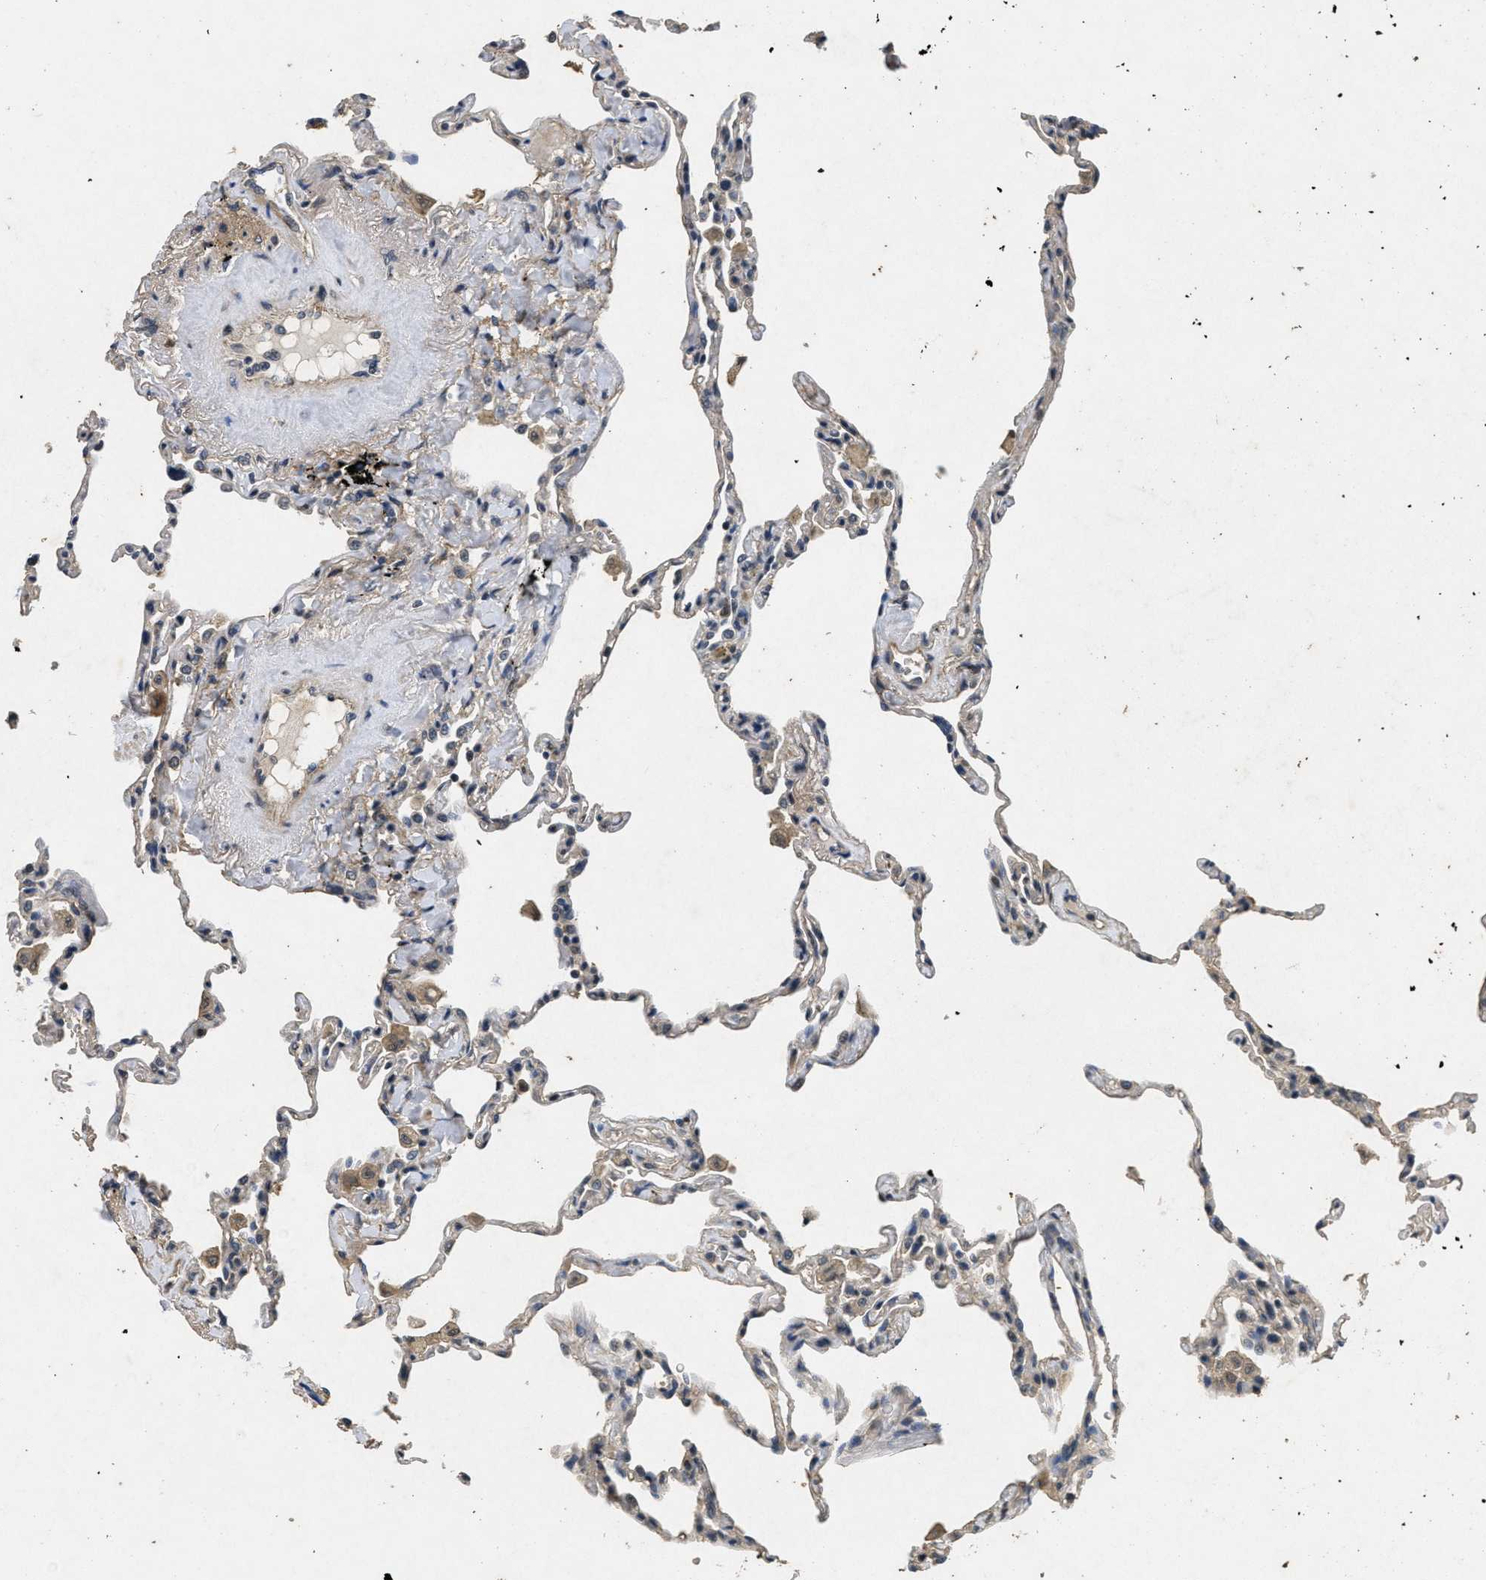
{"staining": {"intensity": "negative", "quantity": "none", "location": "none"}, "tissue": "lung", "cell_type": "Alveolar cells", "image_type": "normal", "snomed": [{"axis": "morphology", "description": "Normal tissue, NOS"}, {"axis": "topography", "description": "Lung"}], "caption": "The immunohistochemistry histopathology image has no significant expression in alveolar cells of lung. (DAB (3,3'-diaminobenzidine) IHC visualized using brightfield microscopy, high magnification).", "gene": "PAPOLG", "patient": {"sex": "male", "age": 59}}